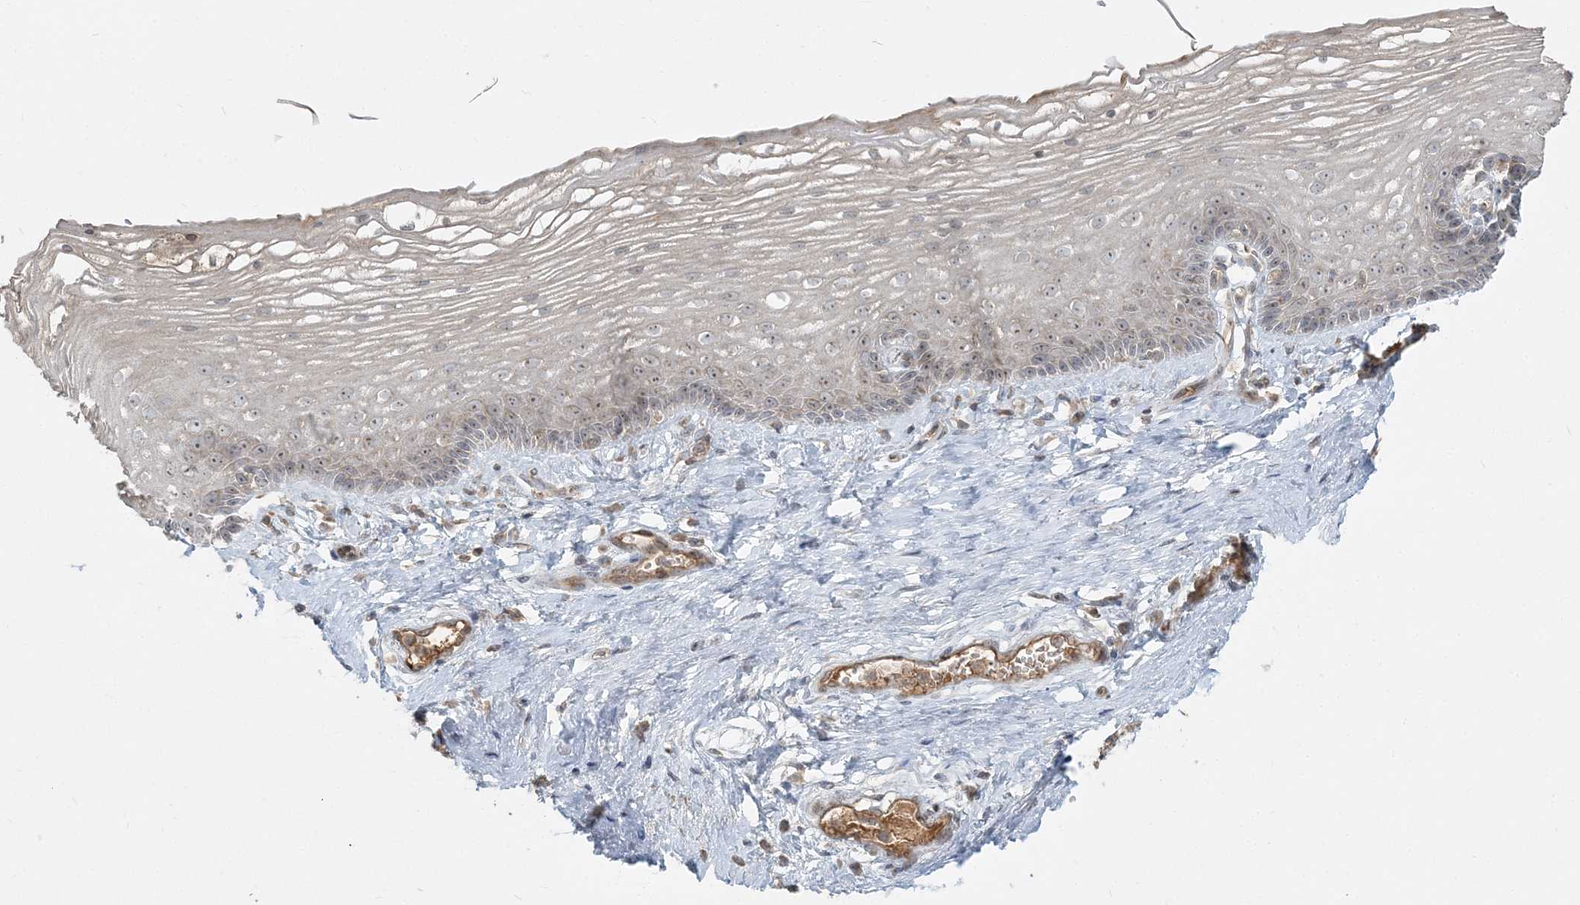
{"staining": {"intensity": "moderate", "quantity": "25%-75%", "location": "nuclear"}, "tissue": "vagina", "cell_type": "Squamous epithelial cells", "image_type": "normal", "snomed": [{"axis": "morphology", "description": "Normal tissue, NOS"}, {"axis": "topography", "description": "Vagina"}], "caption": "Brown immunohistochemical staining in normal vagina reveals moderate nuclear expression in about 25%-75% of squamous epithelial cells.", "gene": "AP1AR", "patient": {"sex": "female", "age": 46}}